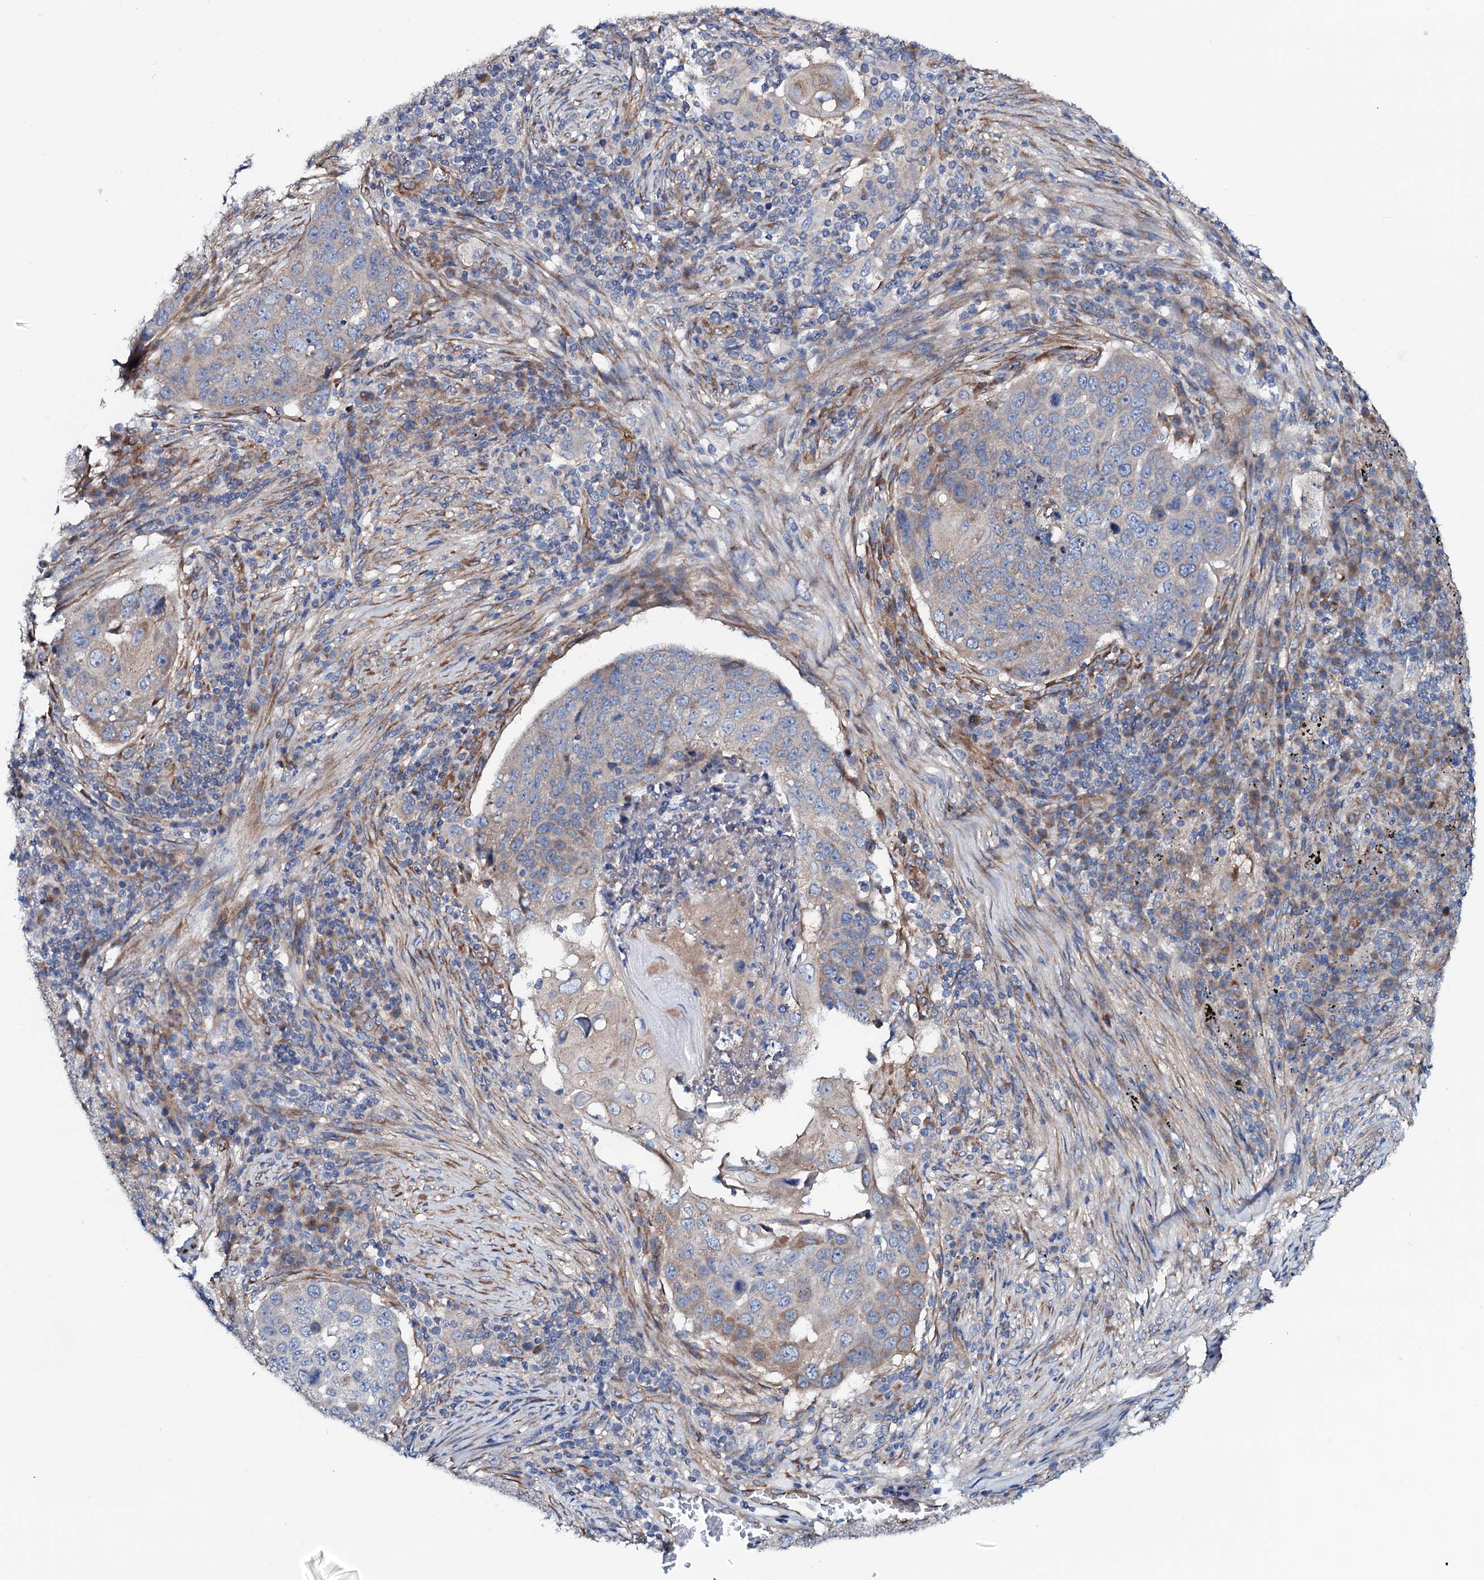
{"staining": {"intensity": "moderate", "quantity": "<25%", "location": "cytoplasmic/membranous"}, "tissue": "lung cancer", "cell_type": "Tumor cells", "image_type": "cancer", "snomed": [{"axis": "morphology", "description": "Squamous cell carcinoma, NOS"}, {"axis": "topography", "description": "Lung"}], "caption": "Immunohistochemistry (IHC) (DAB) staining of lung cancer (squamous cell carcinoma) exhibits moderate cytoplasmic/membranous protein staining in about <25% of tumor cells. The staining was performed using DAB (3,3'-diaminobenzidine) to visualize the protein expression in brown, while the nuclei were stained in blue with hematoxylin (Magnification: 20x).", "gene": "STARD13", "patient": {"sex": "female", "age": 63}}